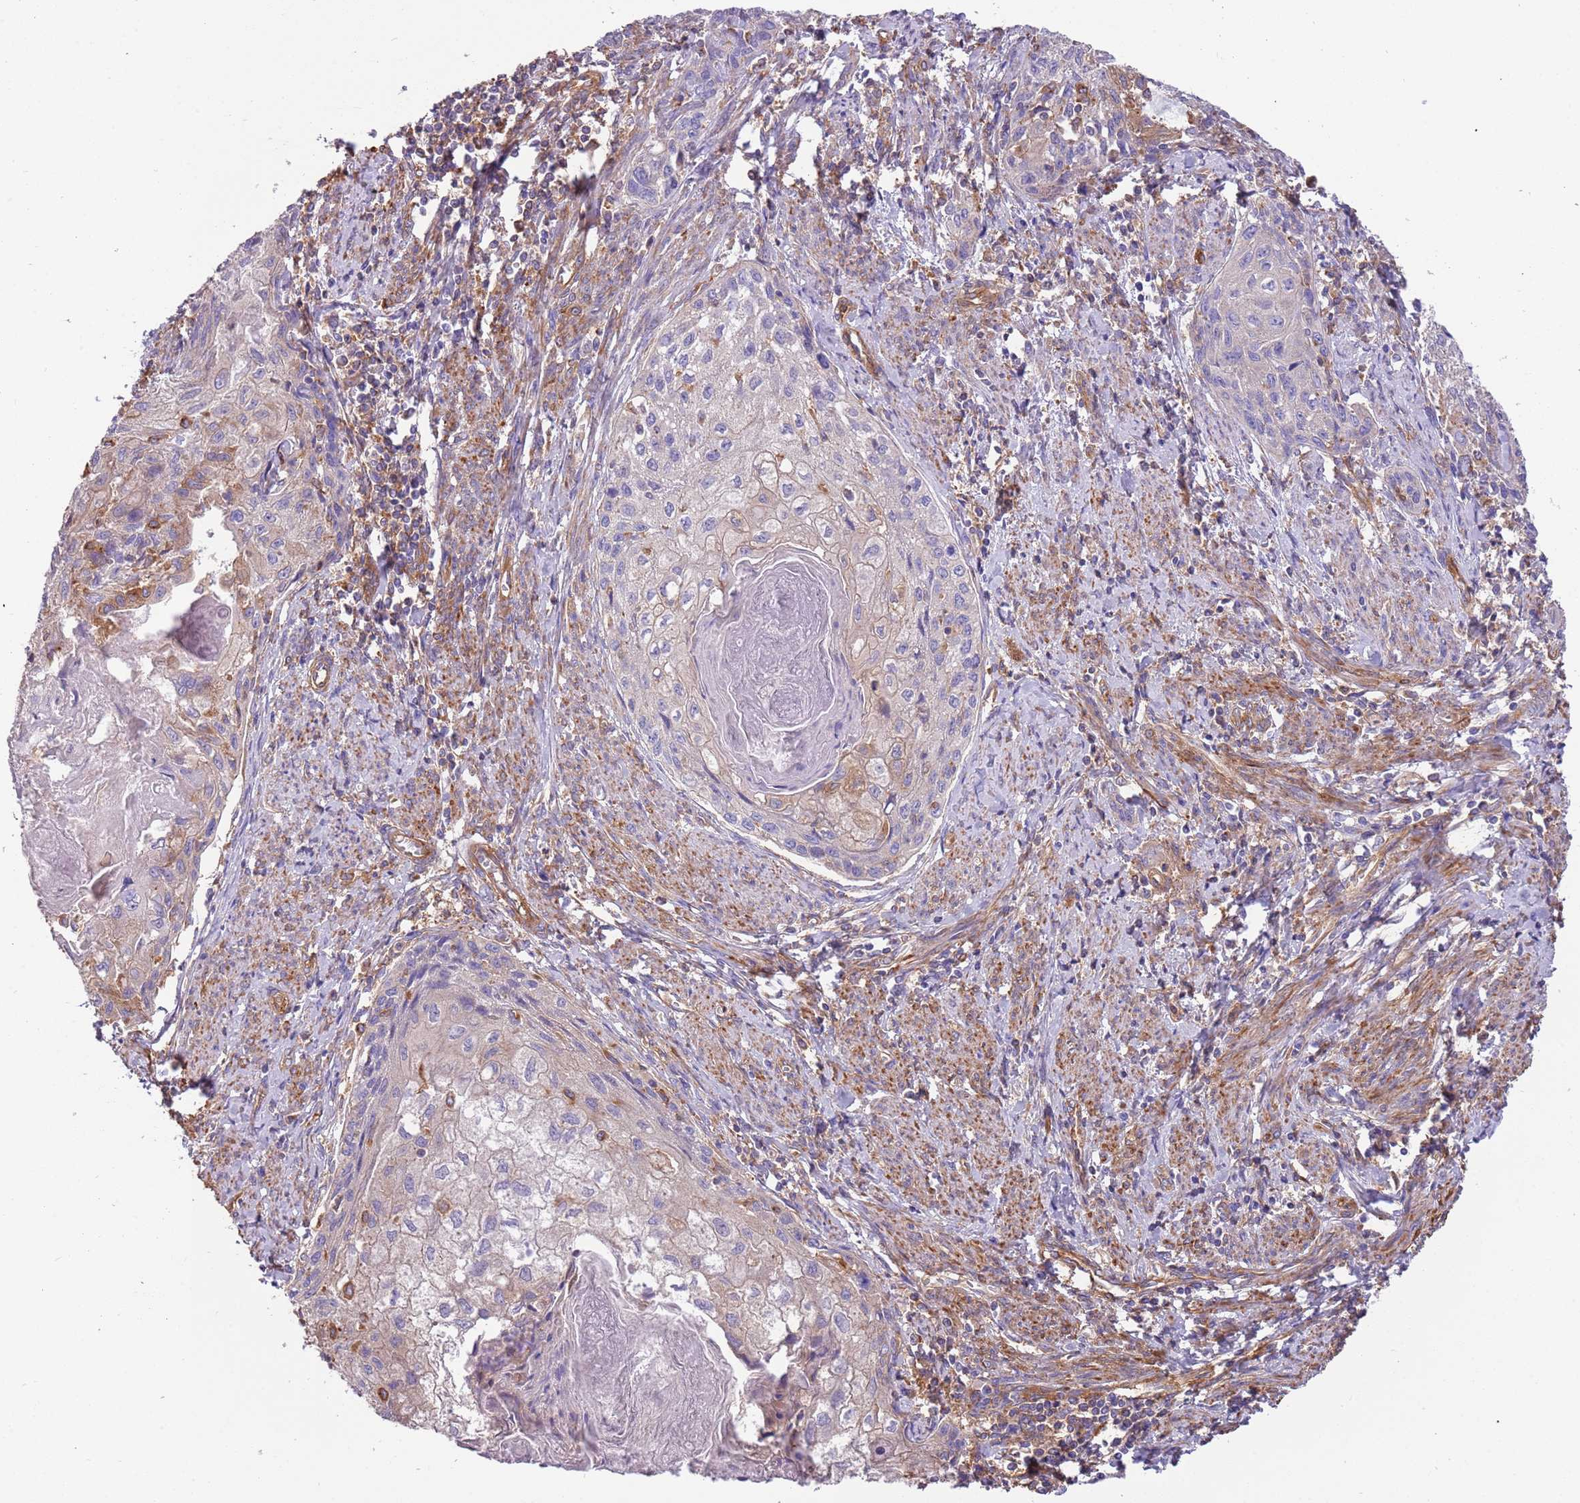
{"staining": {"intensity": "weak", "quantity": "25%-75%", "location": "cytoplasmic/membranous"}, "tissue": "cervical cancer", "cell_type": "Tumor cells", "image_type": "cancer", "snomed": [{"axis": "morphology", "description": "Squamous cell carcinoma, NOS"}, {"axis": "topography", "description": "Cervix"}], "caption": "A photomicrograph showing weak cytoplasmic/membranous staining in approximately 25%-75% of tumor cells in cervical cancer (squamous cell carcinoma), as visualized by brown immunohistochemical staining.", "gene": "NAALADL1", "patient": {"sex": "female", "age": 67}}